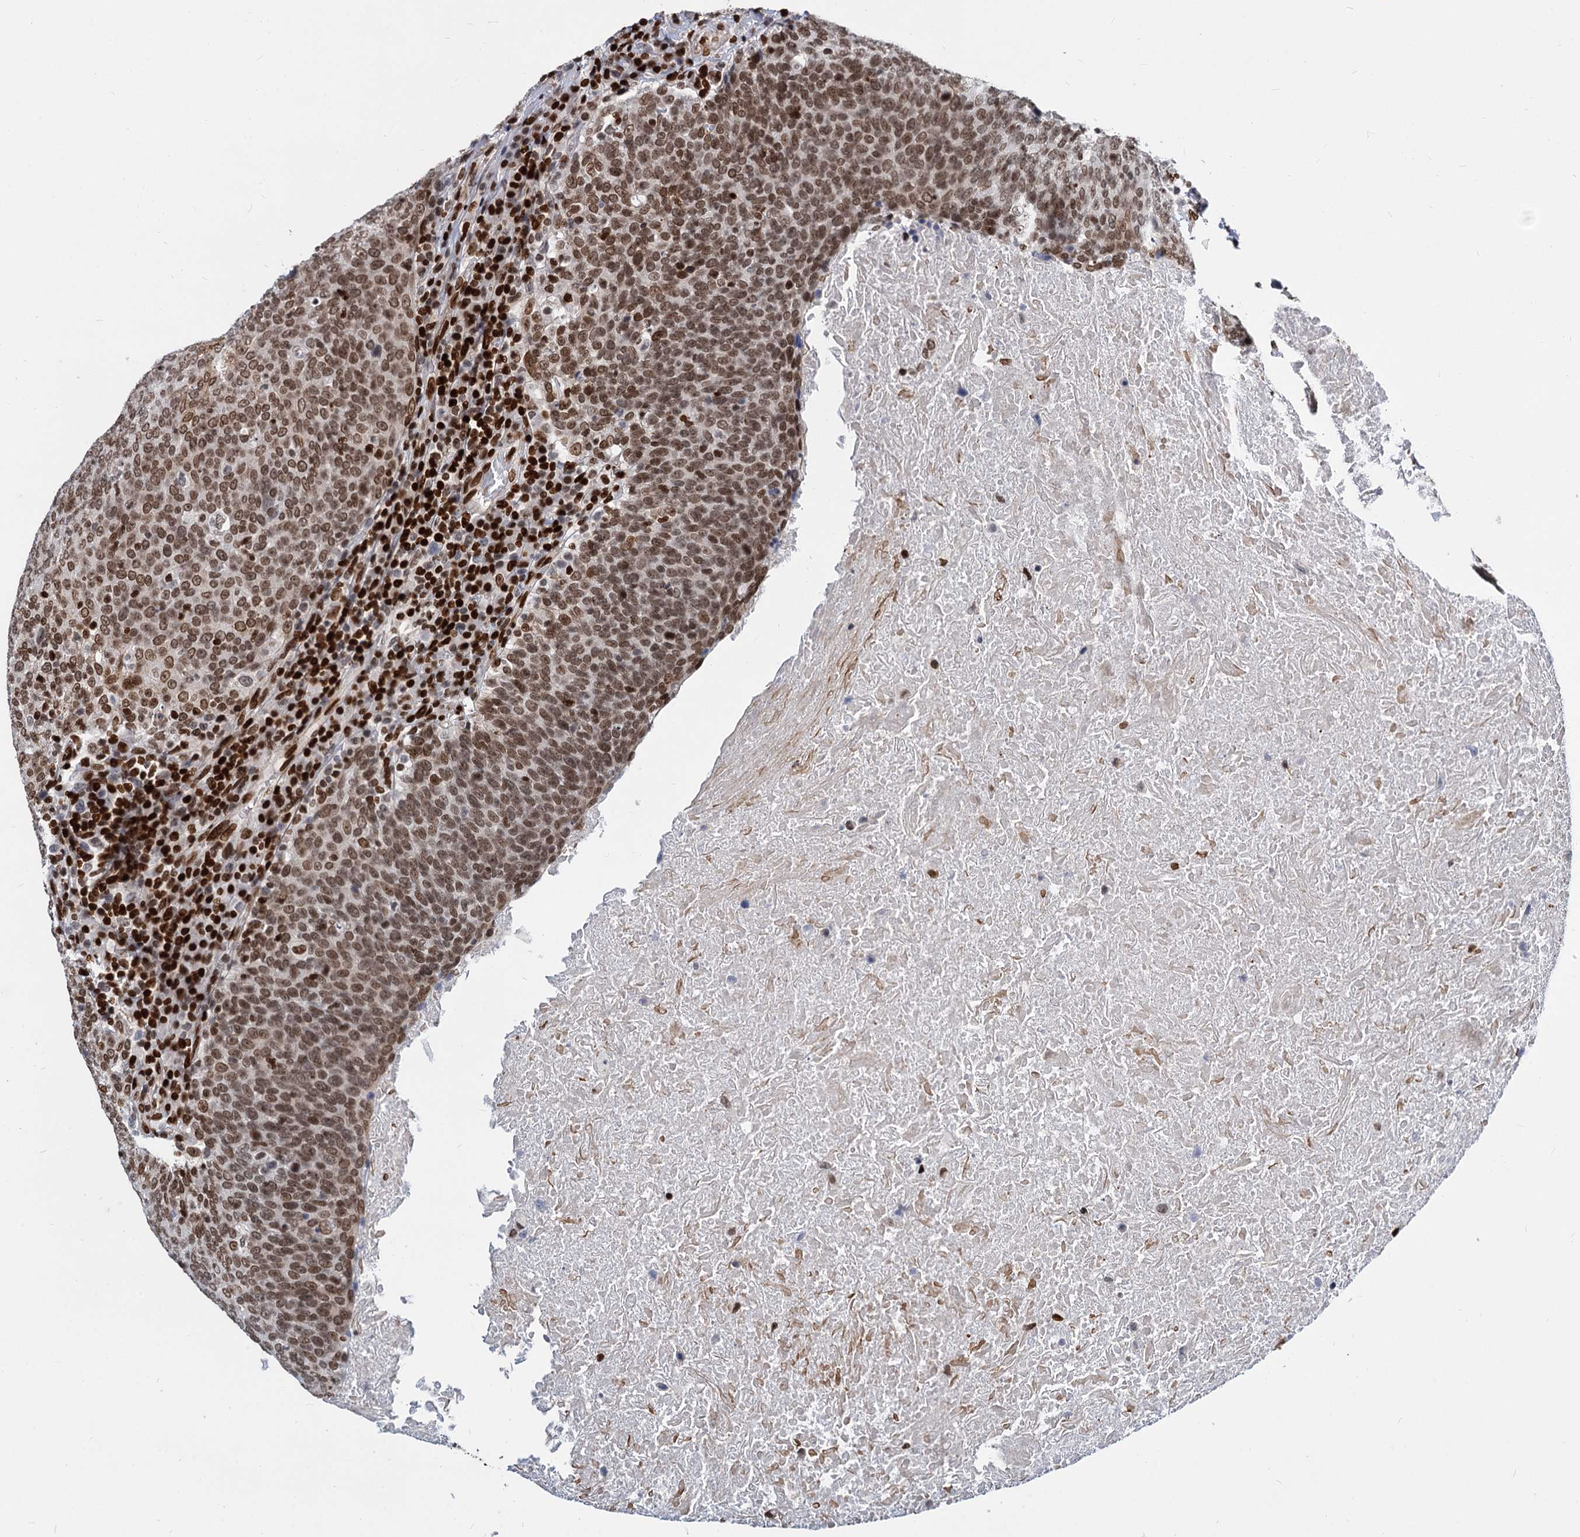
{"staining": {"intensity": "moderate", "quantity": ">75%", "location": "nuclear"}, "tissue": "head and neck cancer", "cell_type": "Tumor cells", "image_type": "cancer", "snomed": [{"axis": "morphology", "description": "Squamous cell carcinoma, NOS"}, {"axis": "morphology", "description": "Squamous cell carcinoma, metastatic, NOS"}, {"axis": "topography", "description": "Lymph node"}, {"axis": "topography", "description": "Head-Neck"}], "caption": "Human head and neck squamous cell carcinoma stained with a protein marker displays moderate staining in tumor cells.", "gene": "MECP2", "patient": {"sex": "male", "age": 62}}